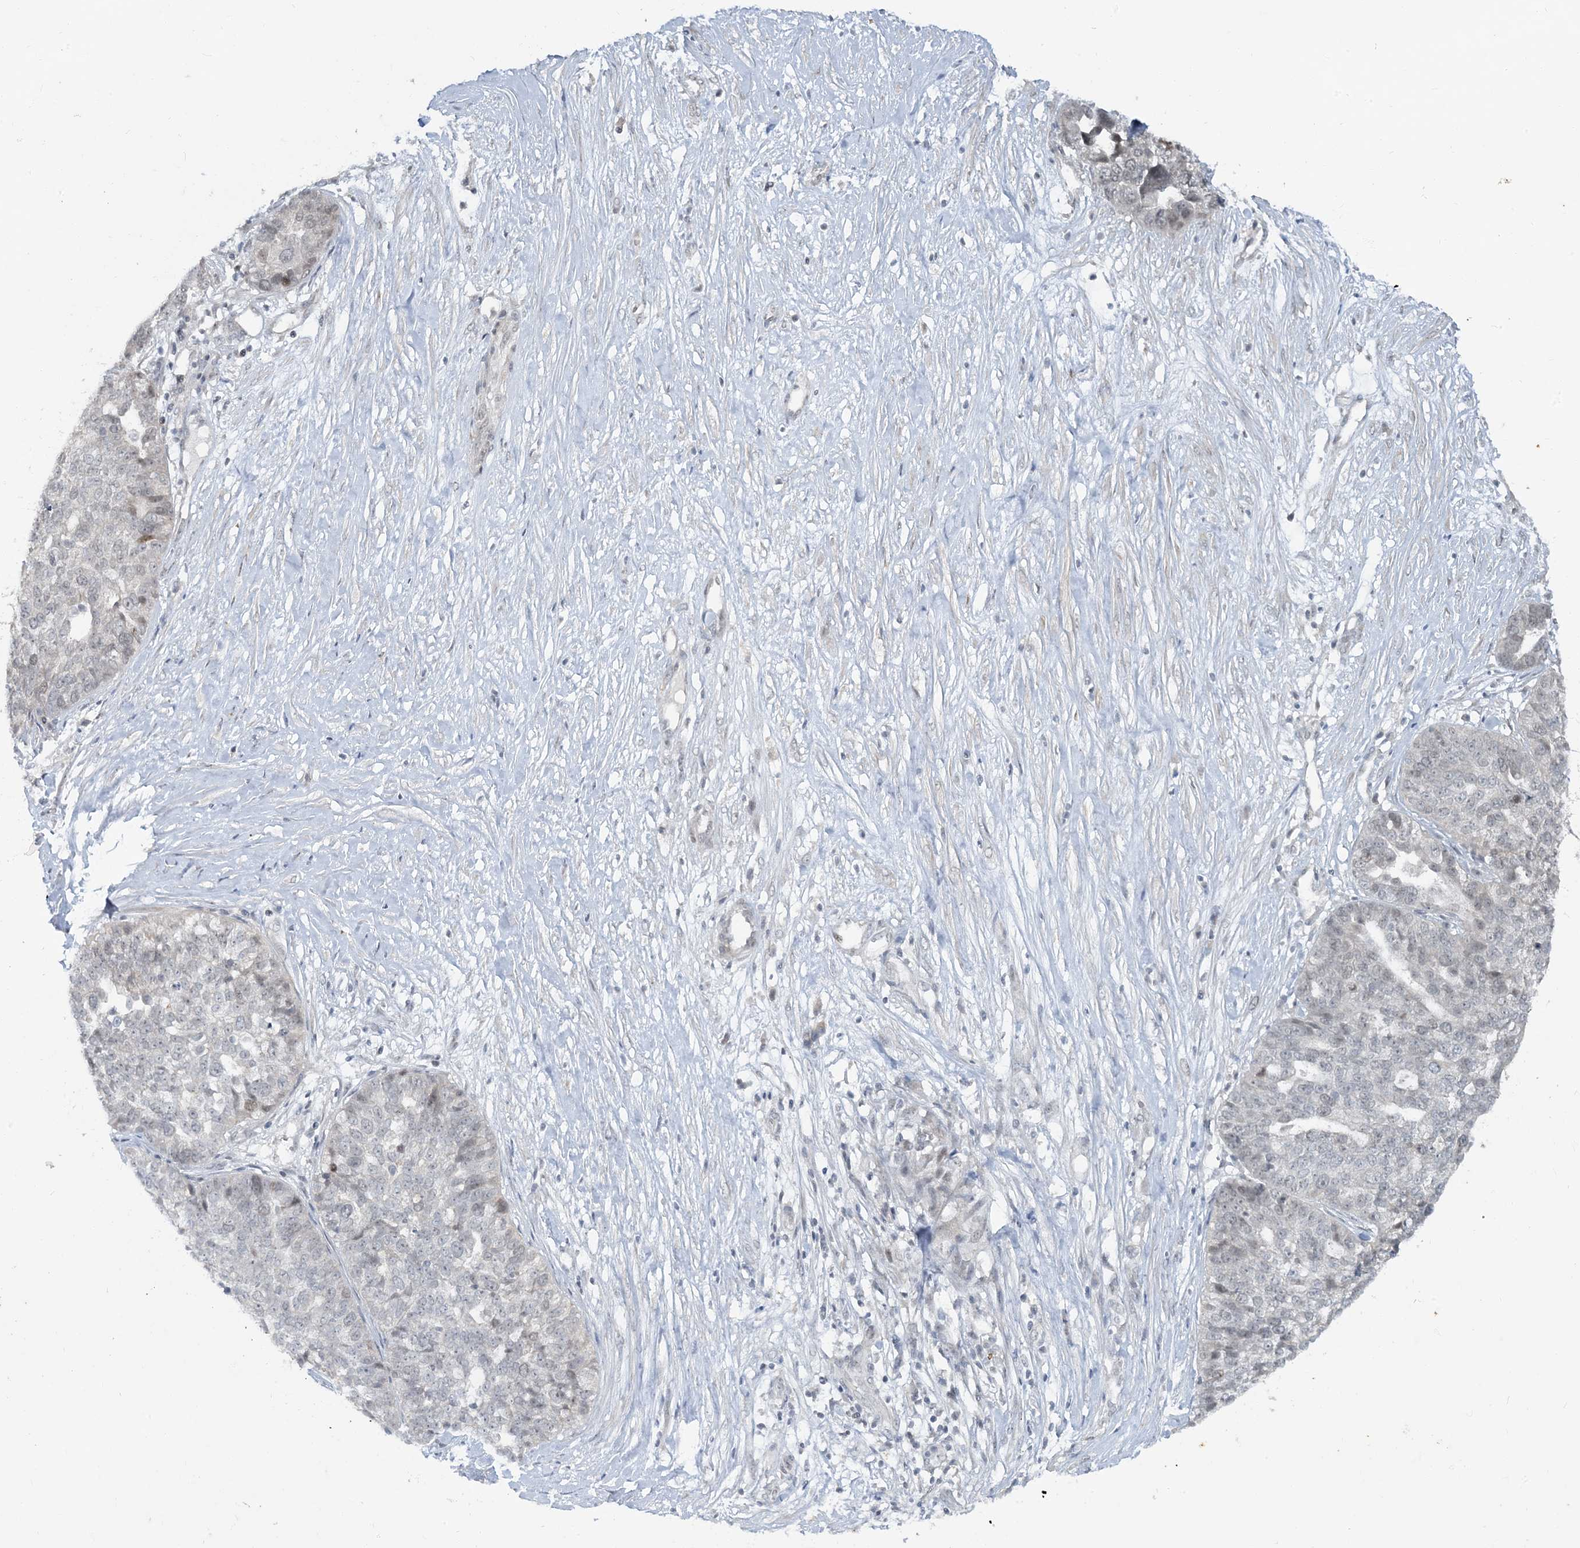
{"staining": {"intensity": "negative", "quantity": "none", "location": "none"}, "tissue": "ovarian cancer", "cell_type": "Tumor cells", "image_type": "cancer", "snomed": [{"axis": "morphology", "description": "Cystadenocarcinoma, serous, NOS"}, {"axis": "topography", "description": "Ovary"}], "caption": "High power microscopy micrograph of an immunohistochemistry (IHC) photomicrograph of ovarian cancer (serous cystadenocarcinoma), revealing no significant expression in tumor cells.", "gene": "LEXM", "patient": {"sex": "female", "age": 59}}